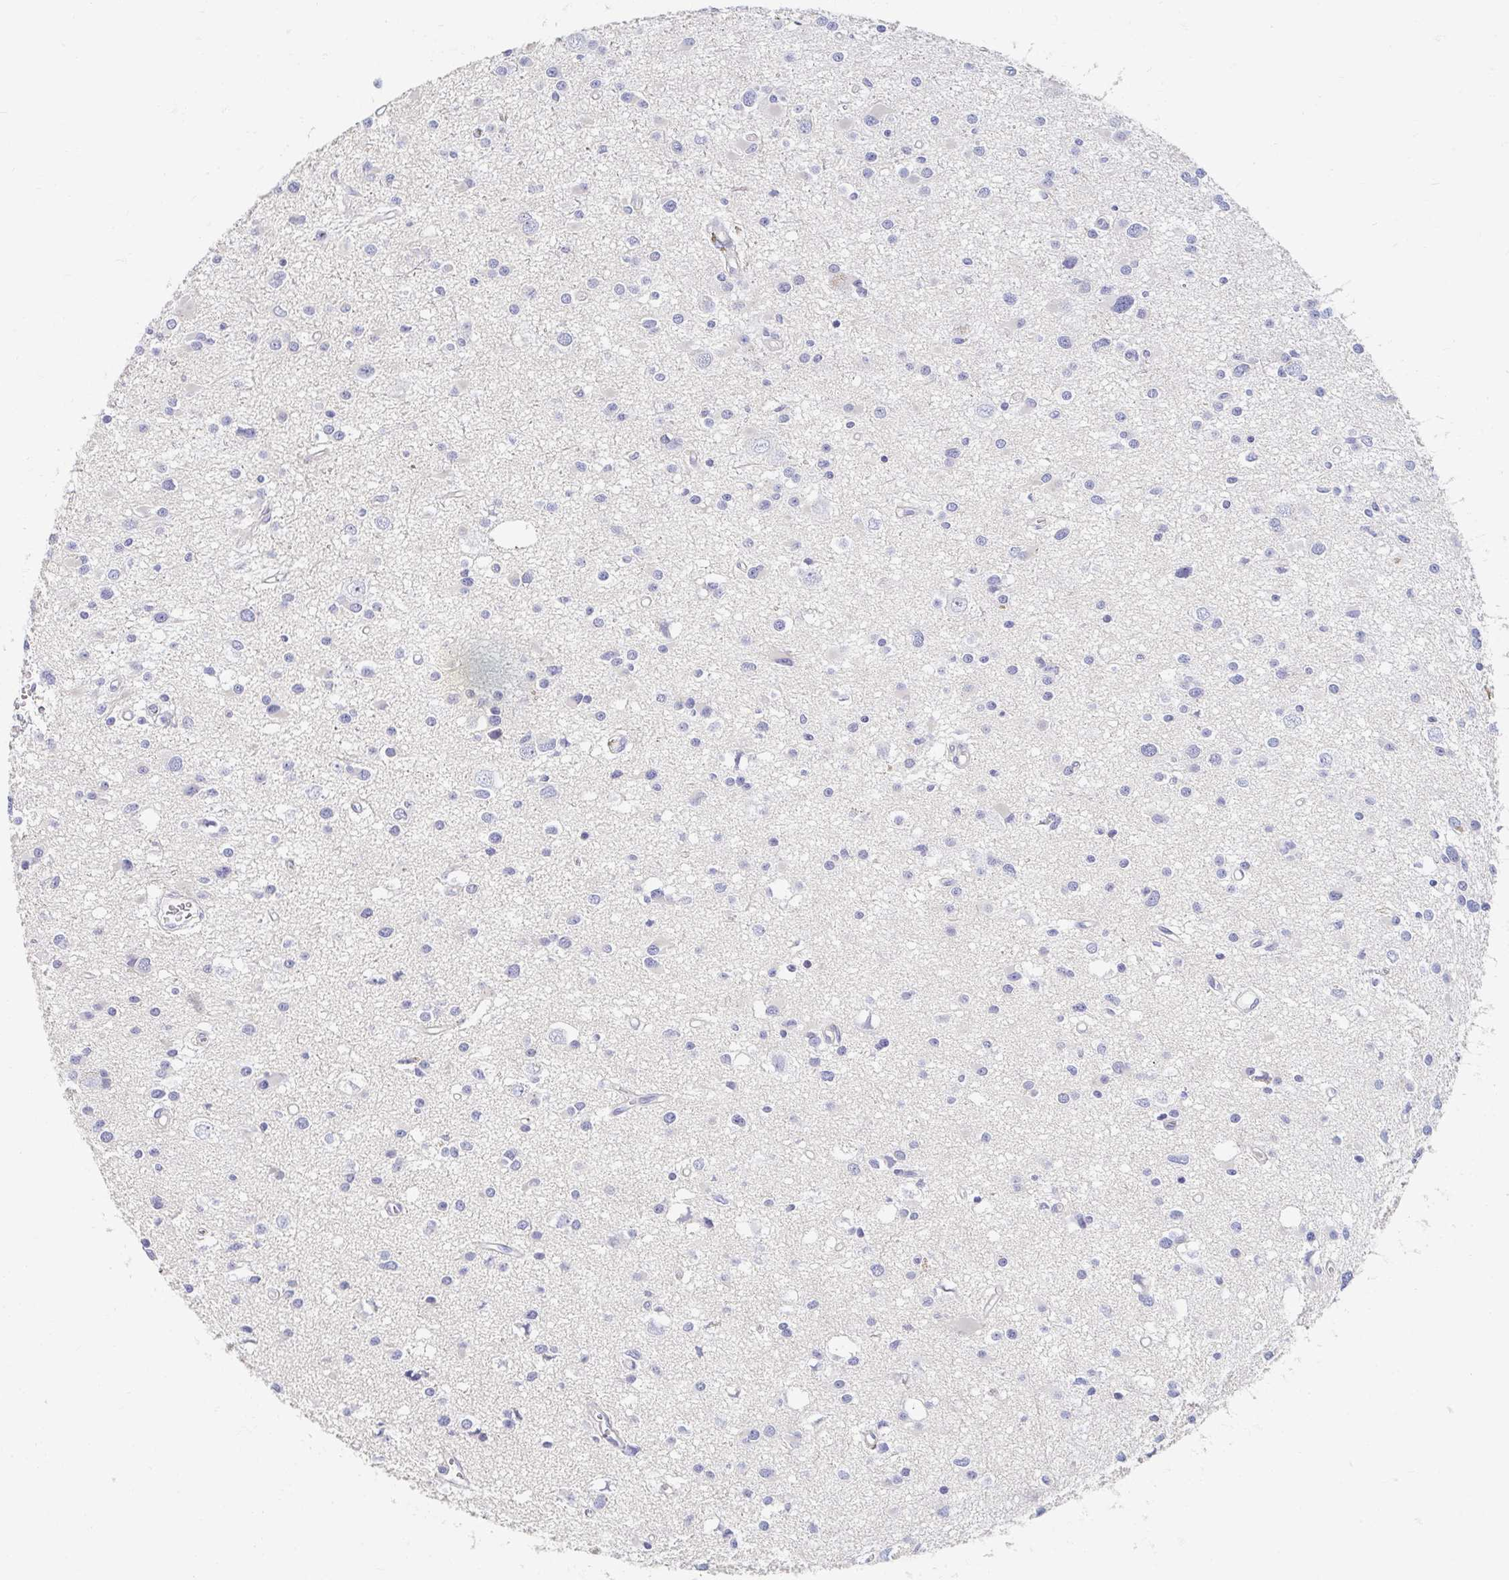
{"staining": {"intensity": "negative", "quantity": "none", "location": "none"}, "tissue": "glioma", "cell_type": "Tumor cells", "image_type": "cancer", "snomed": [{"axis": "morphology", "description": "Glioma, malignant, High grade"}, {"axis": "topography", "description": "Brain"}], "caption": "This is an immunohistochemistry (IHC) photomicrograph of high-grade glioma (malignant). There is no expression in tumor cells.", "gene": "MYLK2", "patient": {"sex": "male", "age": 54}}